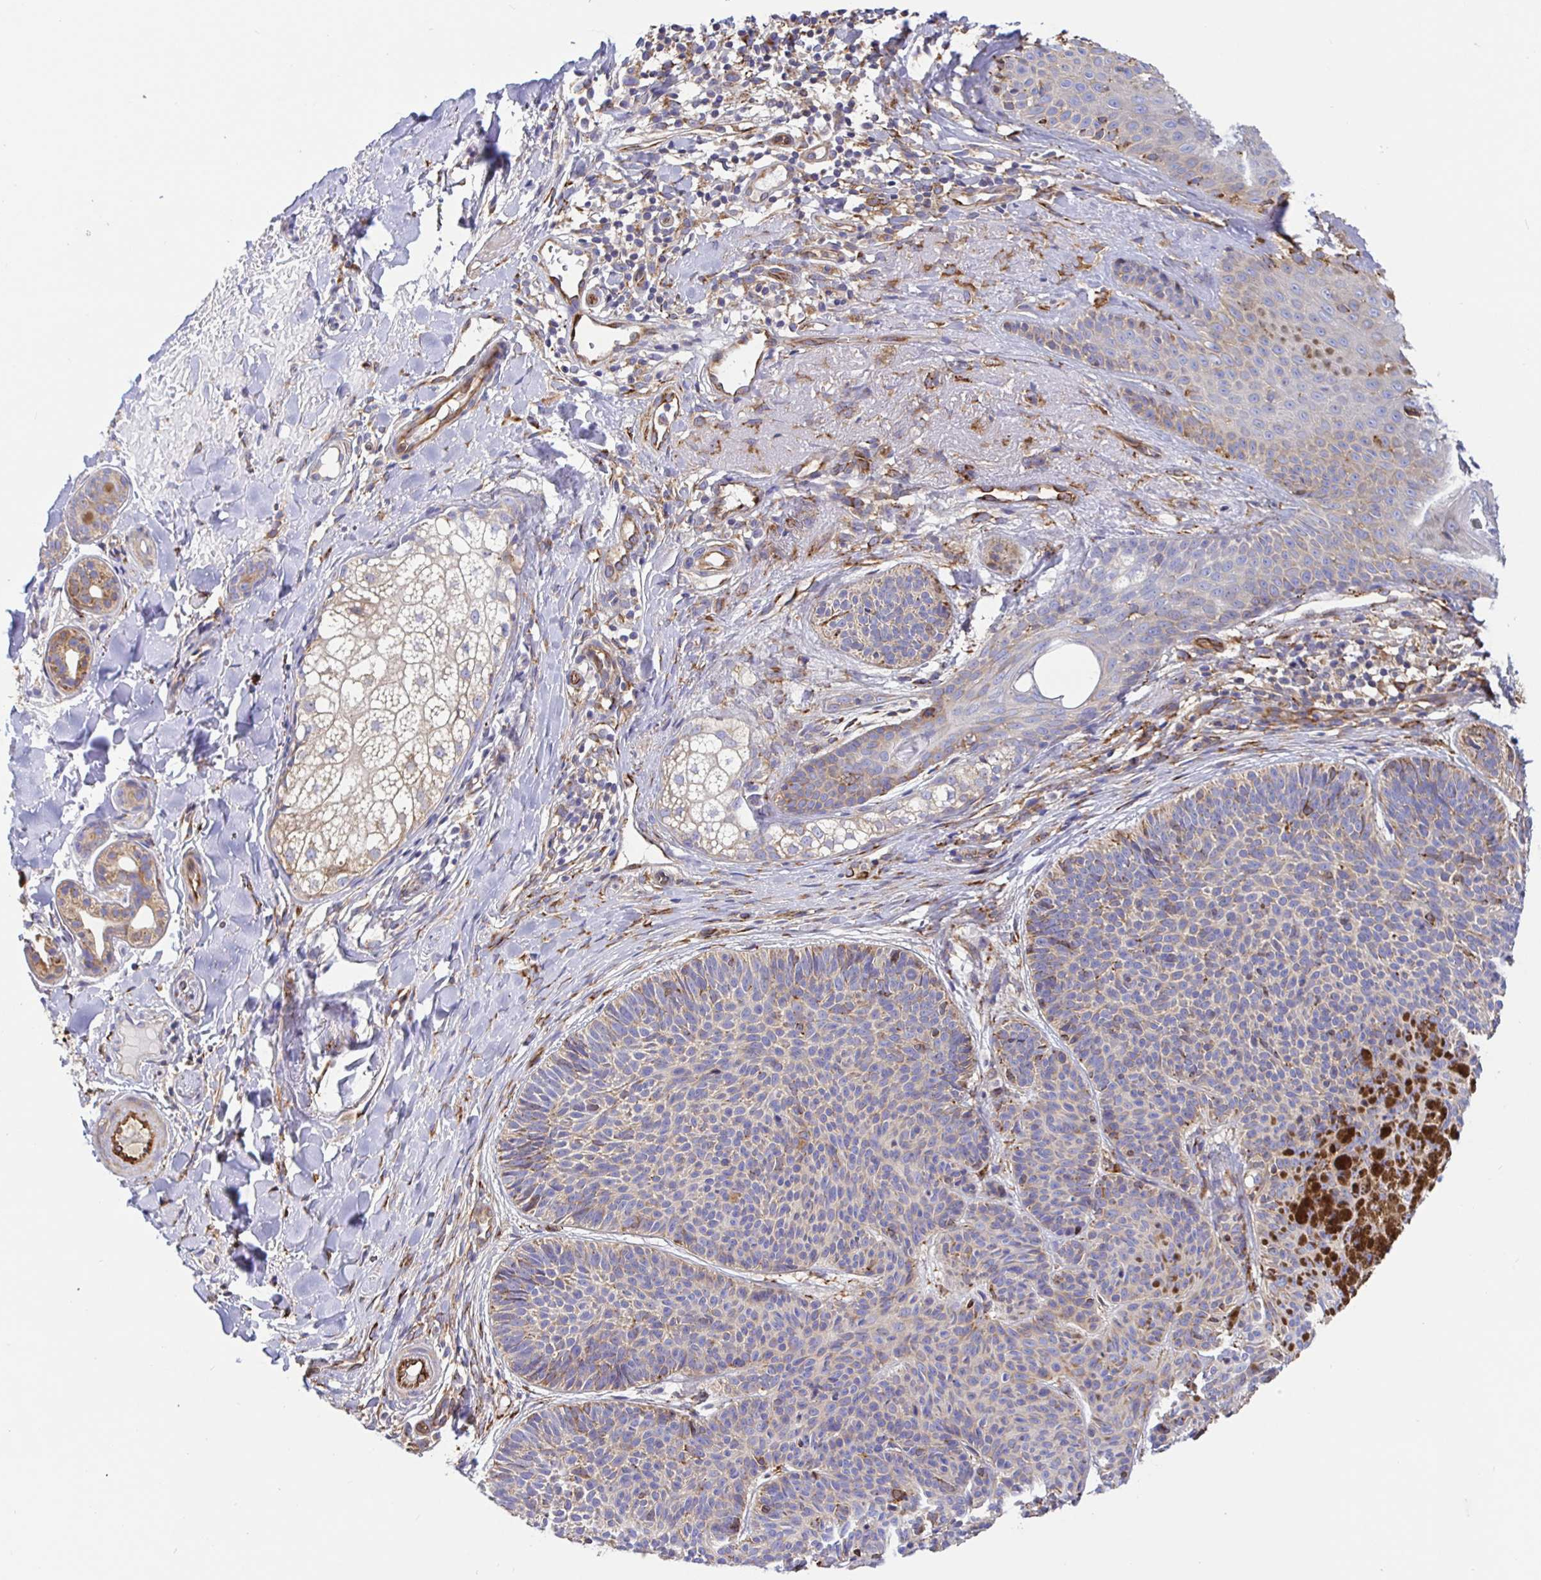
{"staining": {"intensity": "weak", "quantity": "25%-75%", "location": "cytoplasmic/membranous"}, "tissue": "skin cancer", "cell_type": "Tumor cells", "image_type": "cancer", "snomed": [{"axis": "morphology", "description": "Basal cell carcinoma"}, {"axis": "topography", "description": "Skin"}], "caption": "High-power microscopy captured an IHC micrograph of basal cell carcinoma (skin), revealing weak cytoplasmic/membranous positivity in about 25%-75% of tumor cells.", "gene": "MAOA", "patient": {"sex": "male", "age": 82}}